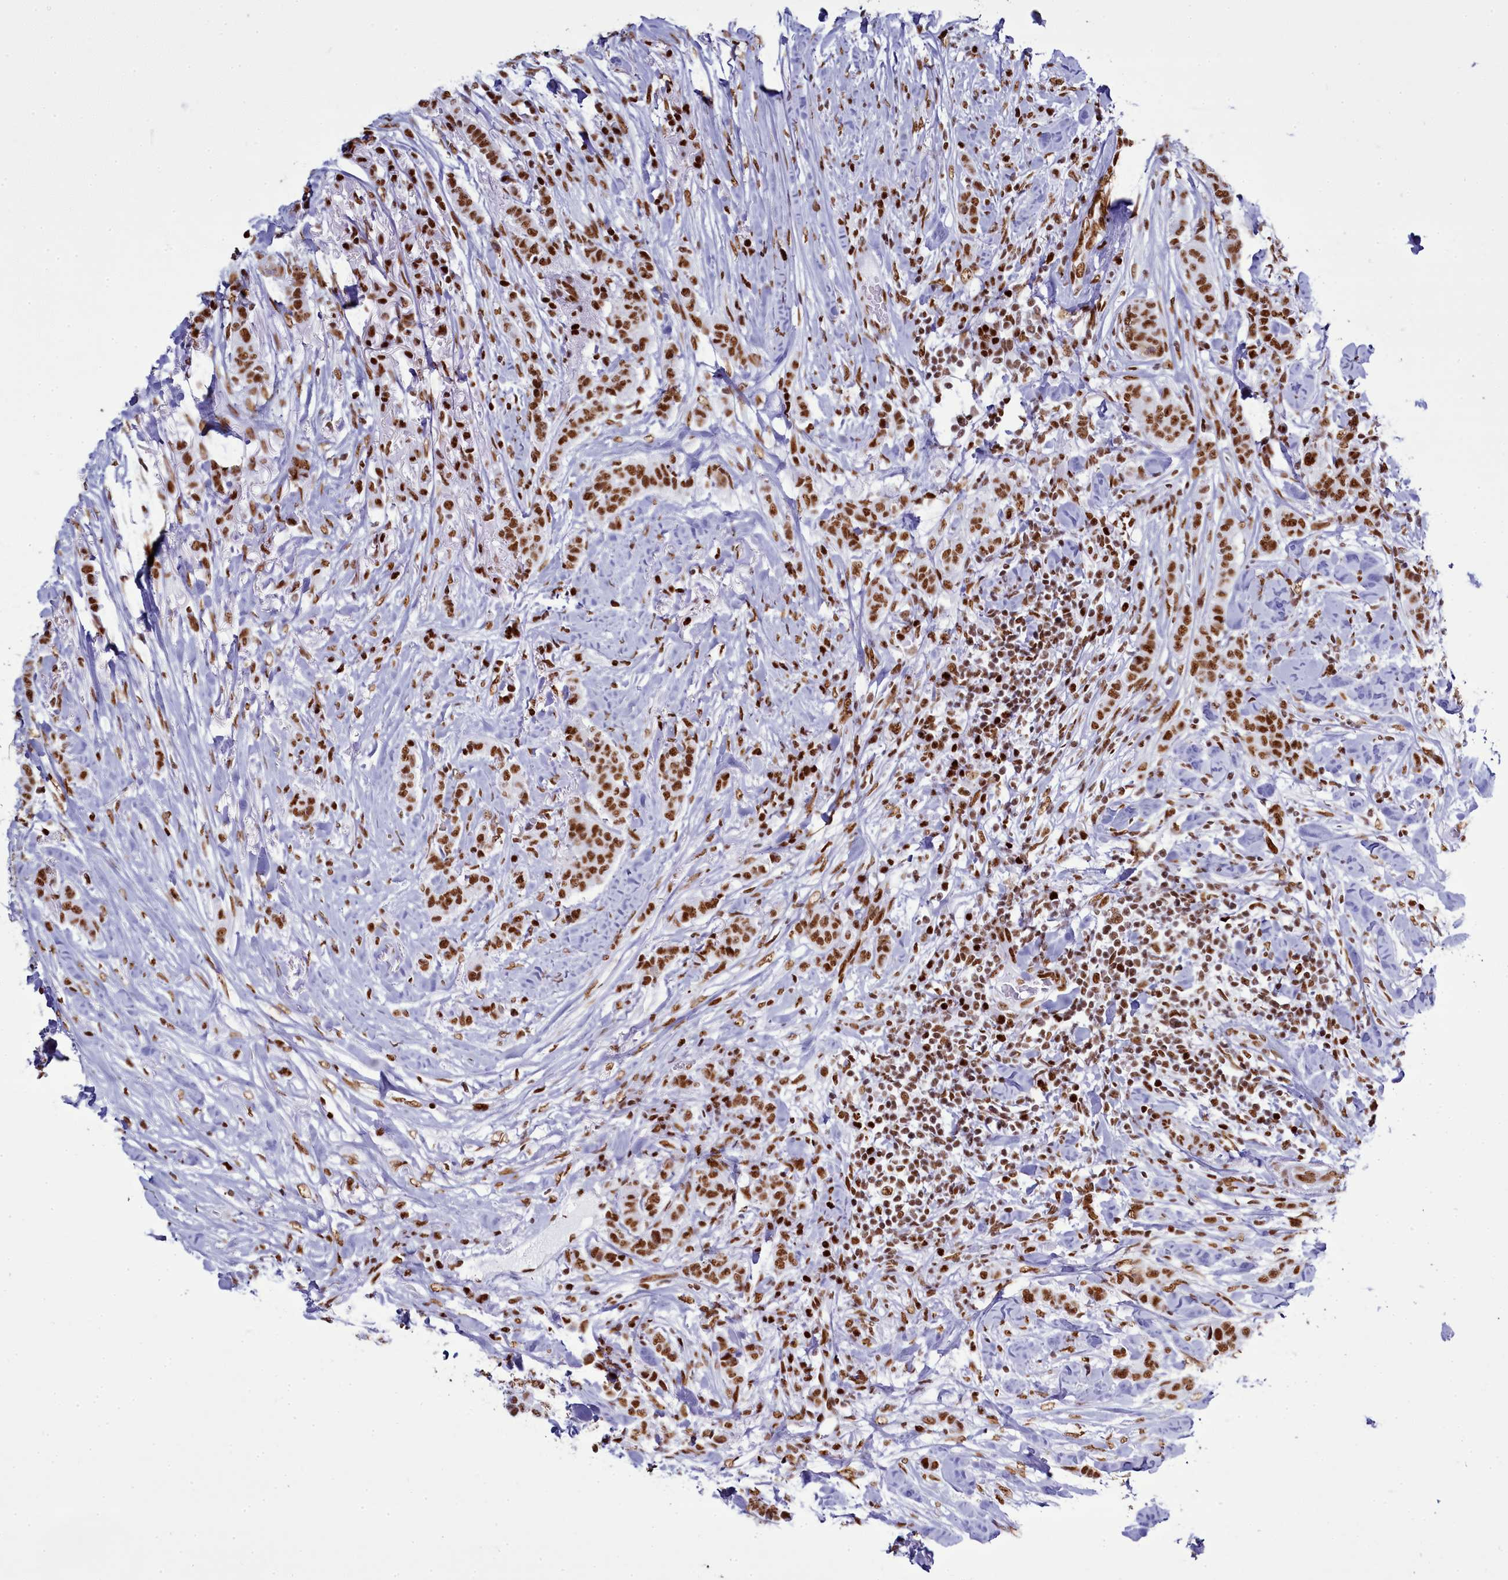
{"staining": {"intensity": "moderate", "quantity": ">75%", "location": "nuclear"}, "tissue": "breast cancer", "cell_type": "Tumor cells", "image_type": "cancer", "snomed": [{"axis": "morphology", "description": "Duct carcinoma"}, {"axis": "topography", "description": "Breast"}], "caption": "Breast intraductal carcinoma stained with a protein marker displays moderate staining in tumor cells.", "gene": "RALY", "patient": {"sex": "female", "age": 40}}